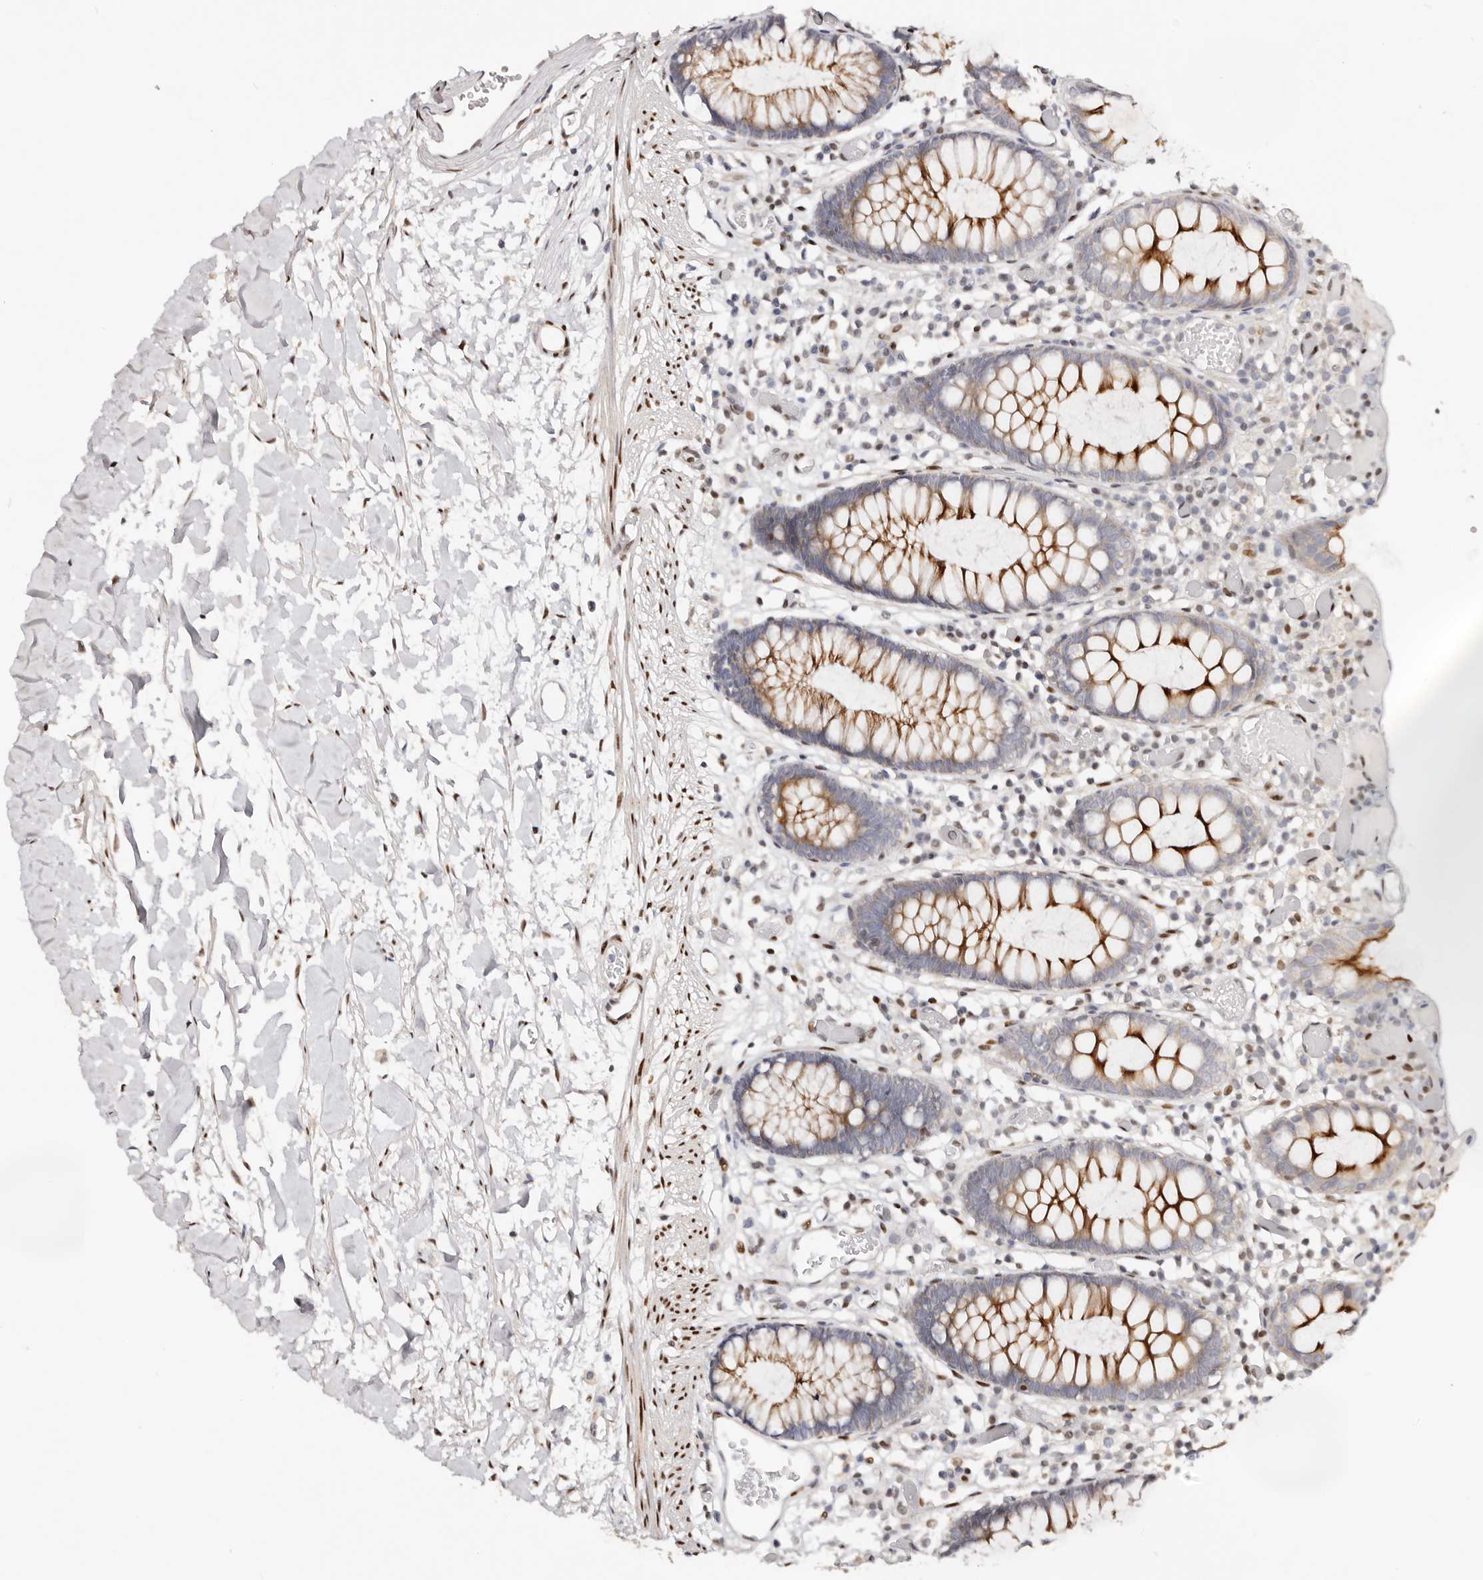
{"staining": {"intensity": "moderate", "quantity": ">75%", "location": "nuclear"}, "tissue": "colon", "cell_type": "Endothelial cells", "image_type": "normal", "snomed": [{"axis": "morphology", "description": "Normal tissue, NOS"}, {"axis": "topography", "description": "Colon"}], "caption": "Immunohistochemistry (DAB) staining of unremarkable human colon shows moderate nuclear protein expression in about >75% of endothelial cells.", "gene": "IQGAP3", "patient": {"sex": "male", "age": 14}}